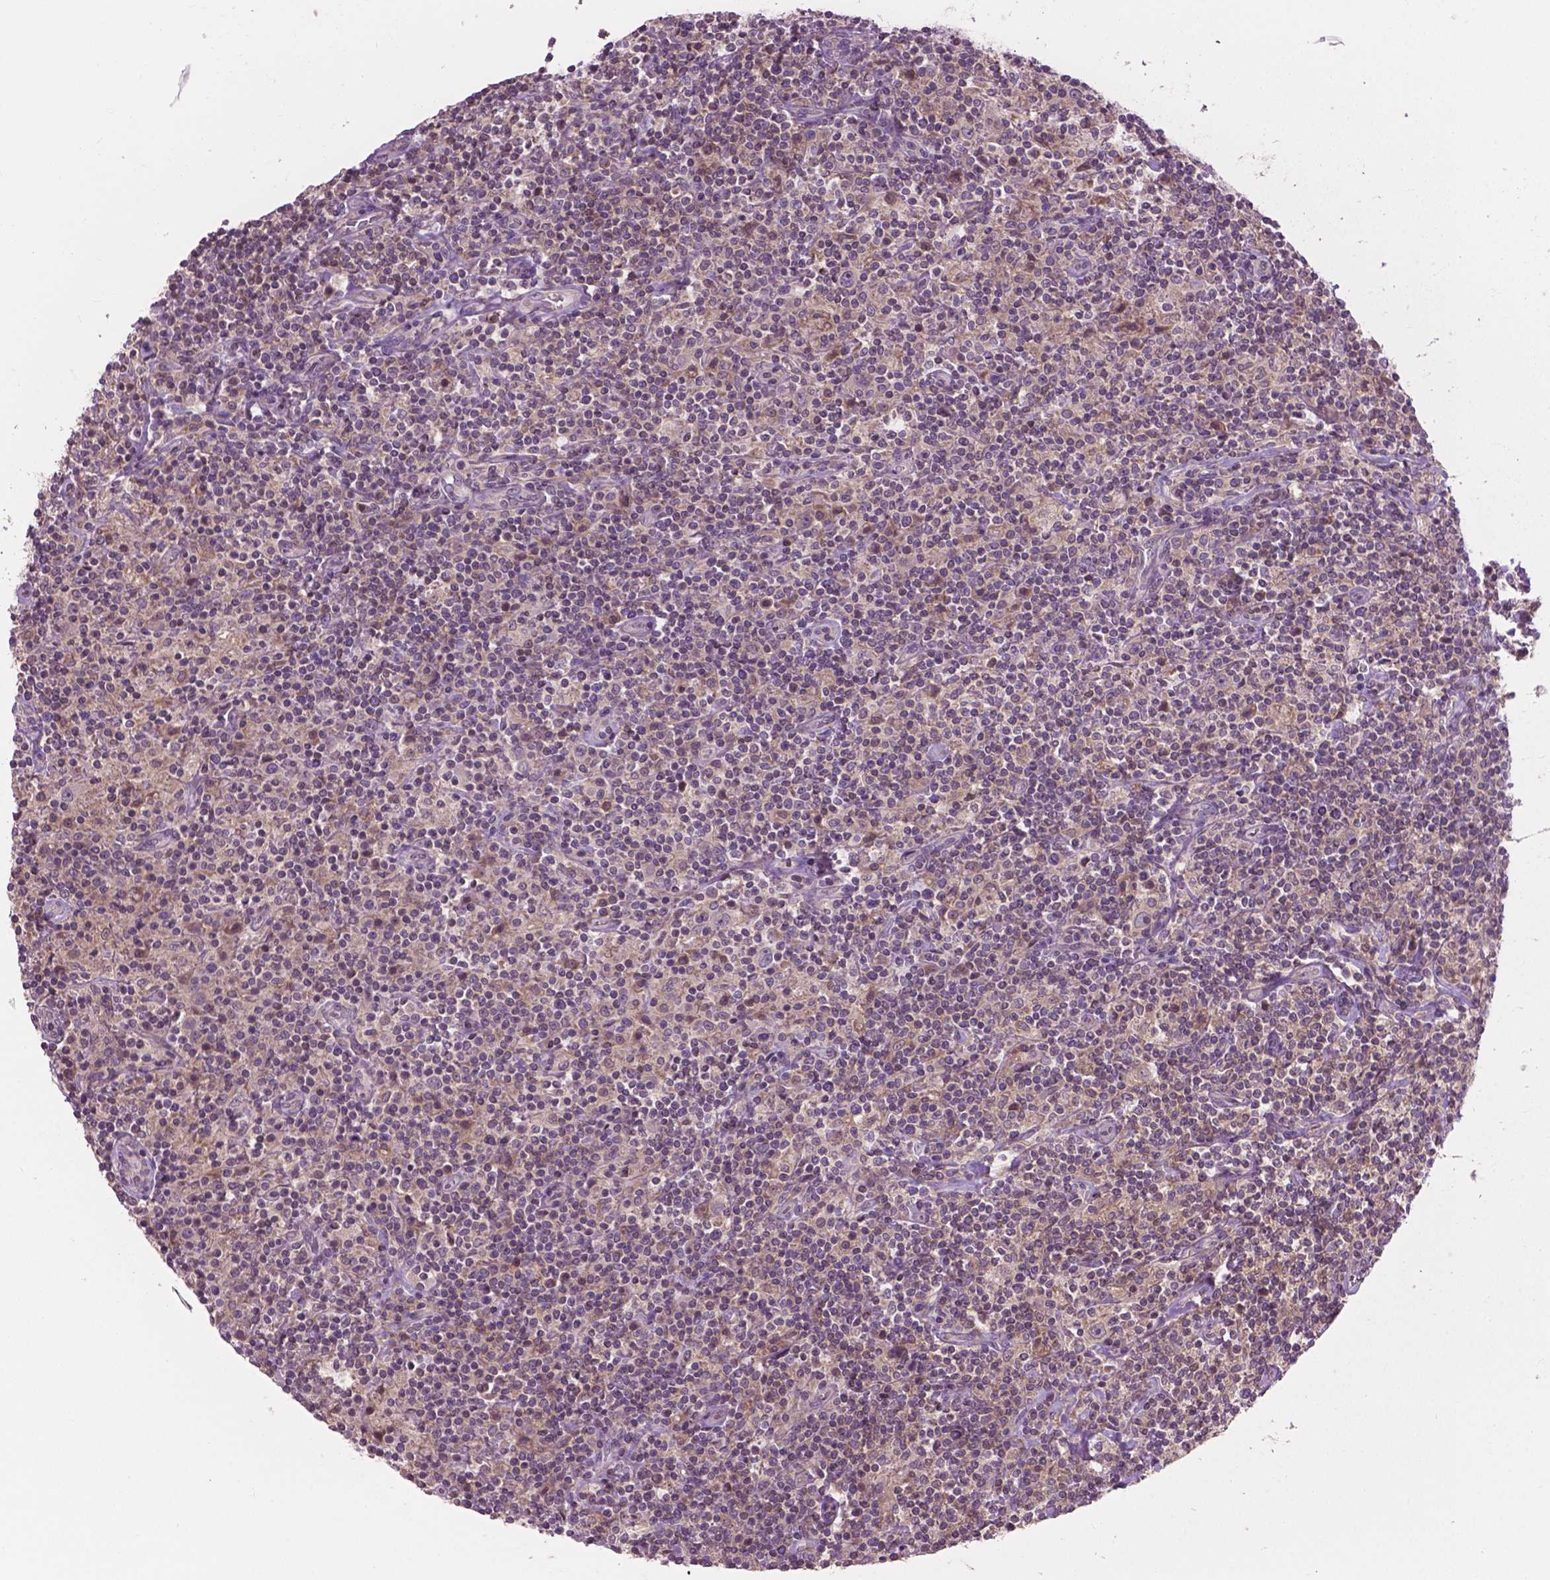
{"staining": {"intensity": "negative", "quantity": "none", "location": "none"}, "tissue": "lymphoma", "cell_type": "Tumor cells", "image_type": "cancer", "snomed": [{"axis": "morphology", "description": "Hodgkin's disease, NOS"}, {"axis": "topography", "description": "Lymph node"}], "caption": "Protein analysis of Hodgkin's disease displays no significant positivity in tumor cells.", "gene": "MZT1", "patient": {"sex": "male", "age": 70}}